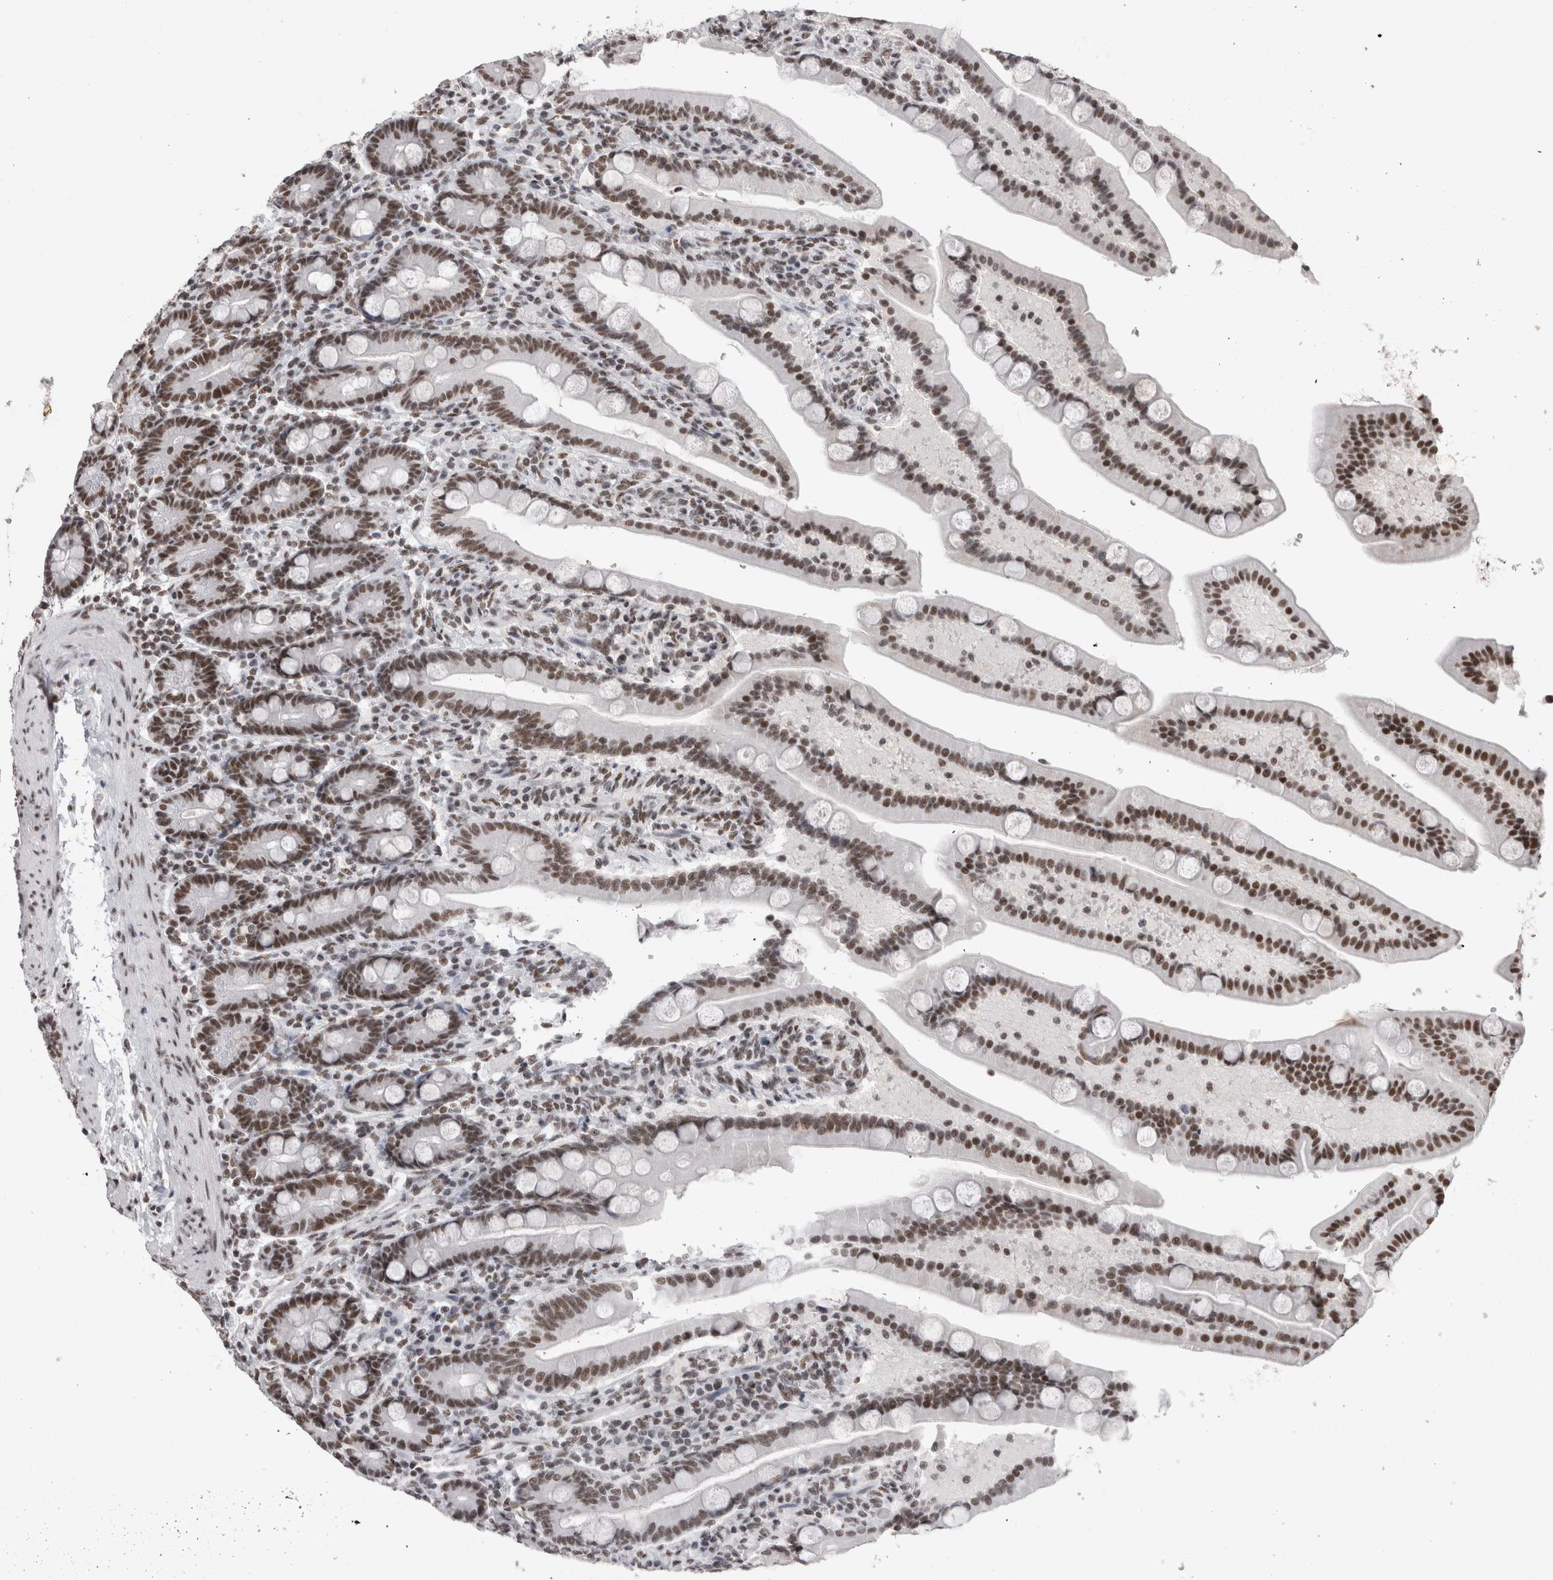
{"staining": {"intensity": "moderate", "quantity": ">75%", "location": "nuclear"}, "tissue": "duodenum", "cell_type": "Glandular cells", "image_type": "normal", "snomed": [{"axis": "morphology", "description": "Normal tissue, NOS"}, {"axis": "topography", "description": "Duodenum"}], "caption": "A medium amount of moderate nuclear positivity is seen in about >75% of glandular cells in benign duodenum. (Brightfield microscopy of DAB IHC at high magnification).", "gene": "SMC1A", "patient": {"sex": "male", "age": 54}}